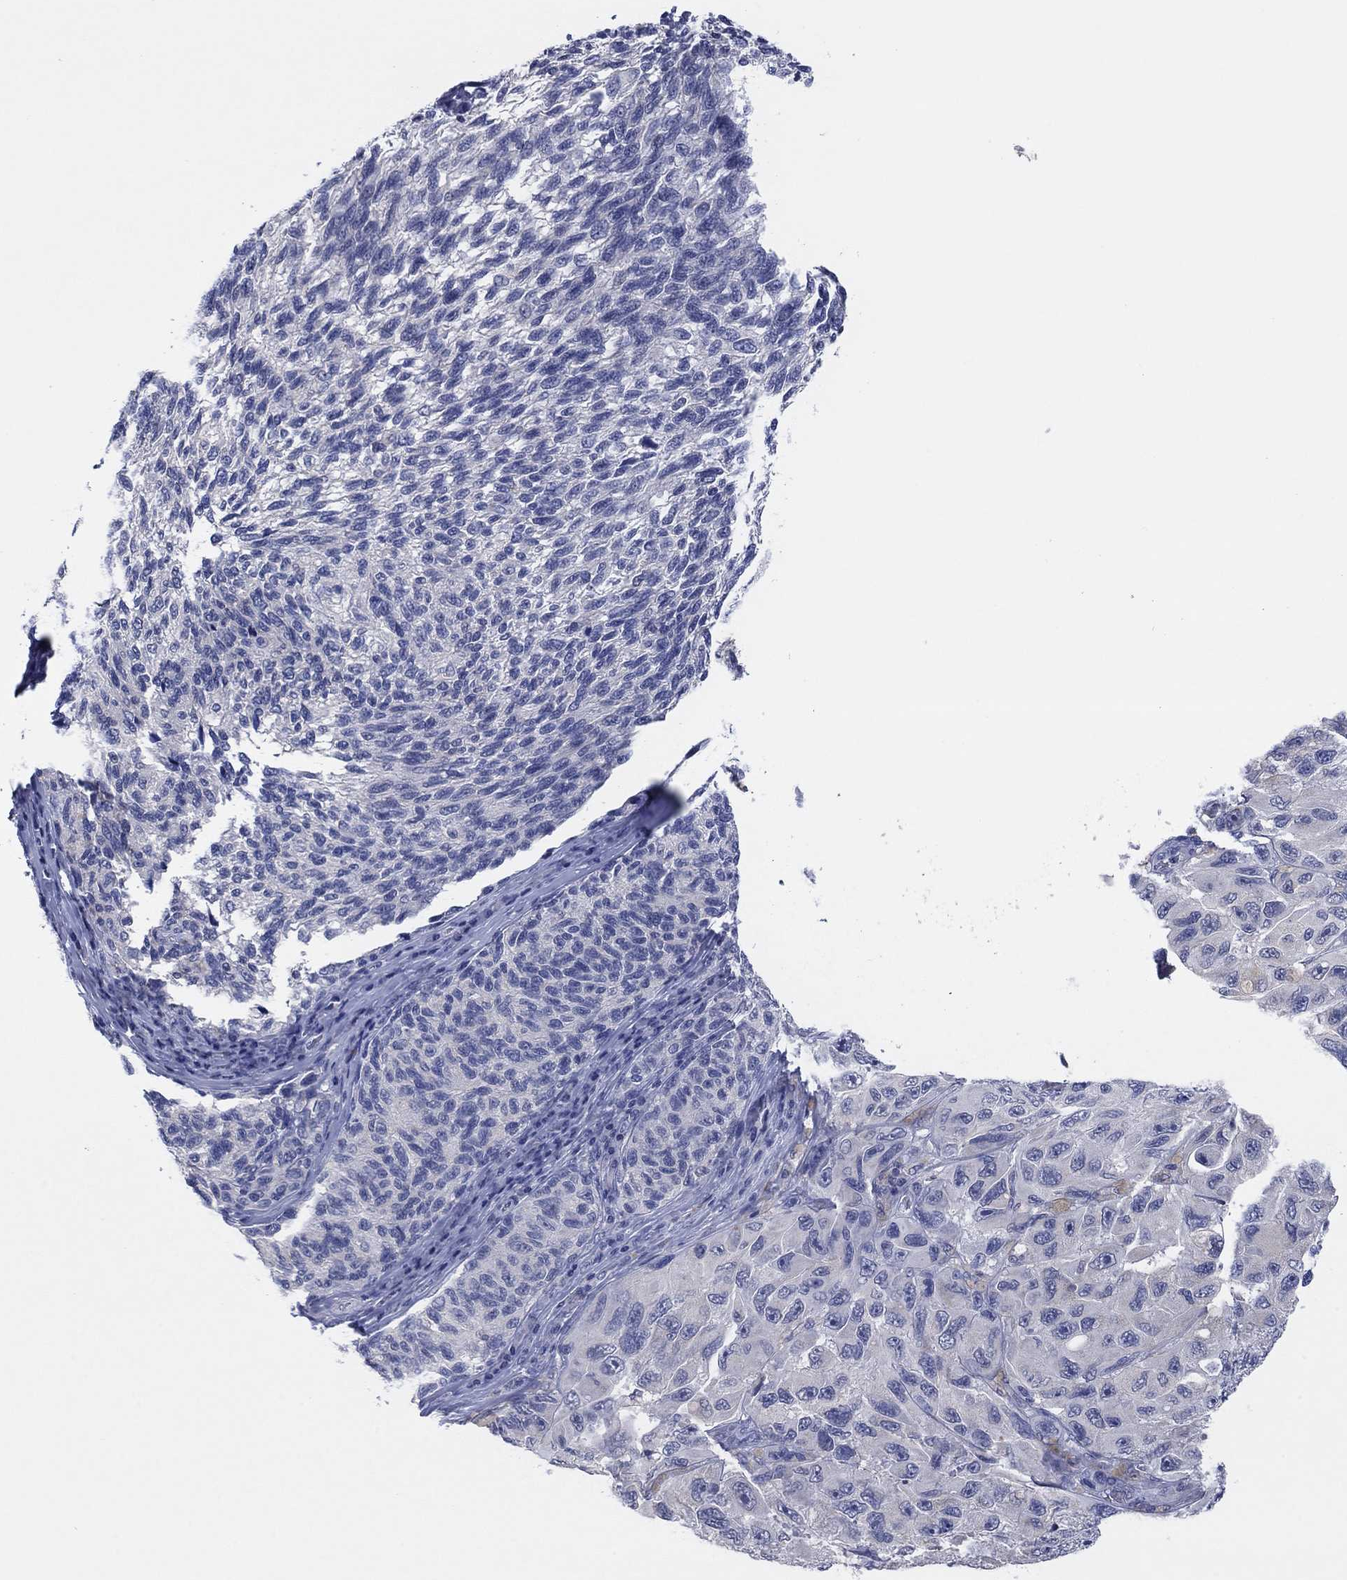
{"staining": {"intensity": "negative", "quantity": "none", "location": "none"}, "tissue": "melanoma", "cell_type": "Tumor cells", "image_type": "cancer", "snomed": [{"axis": "morphology", "description": "Malignant melanoma, NOS"}, {"axis": "topography", "description": "Skin"}], "caption": "This is an immunohistochemistry (IHC) histopathology image of malignant melanoma. There is no positivity in tumor cells.", "gene": "FER1L6", "patient": {"sex": "female", "age": 73}}